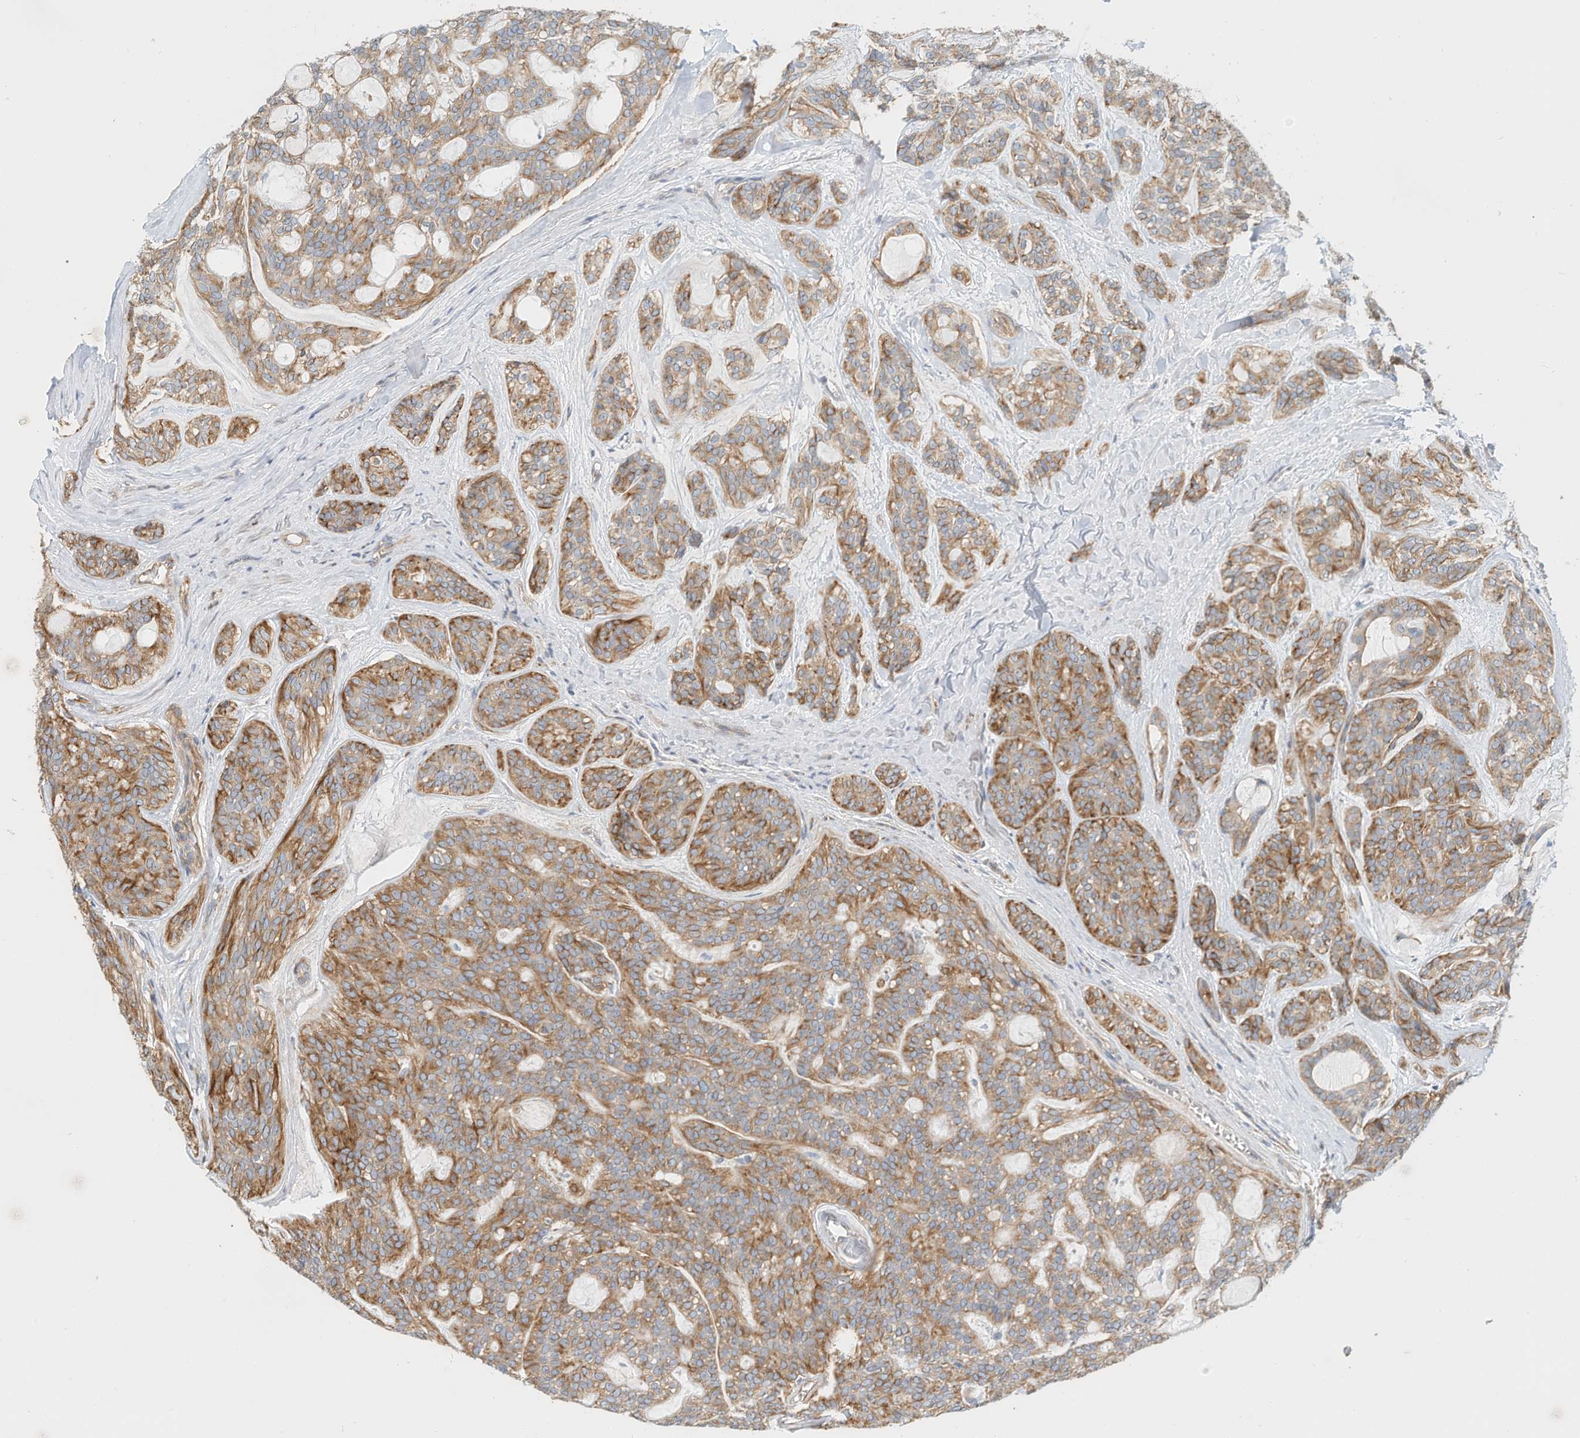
{"staining": {"intensity": "moderate", "quantity": "25%-75%", "location": "cytoplasmic/membranous"}, "tissue": "head and neck cancer", "cell_type": "Tumor cells", "image_type": "cancer", "snomed": [{"axis": "morphology", "description": "Adenocarcinoma, NOS"}, {"axis": "topography", "description": "Head-Neck"}], "caption": "Immunohistochemical staining of head and neck cancer demonstrates moderate cytoplasmic/membranous protein expression in approximately 25%-75% of tumor cells.", "gene": "MICAL1", "patient": {"sex": "male", "age": 66}}